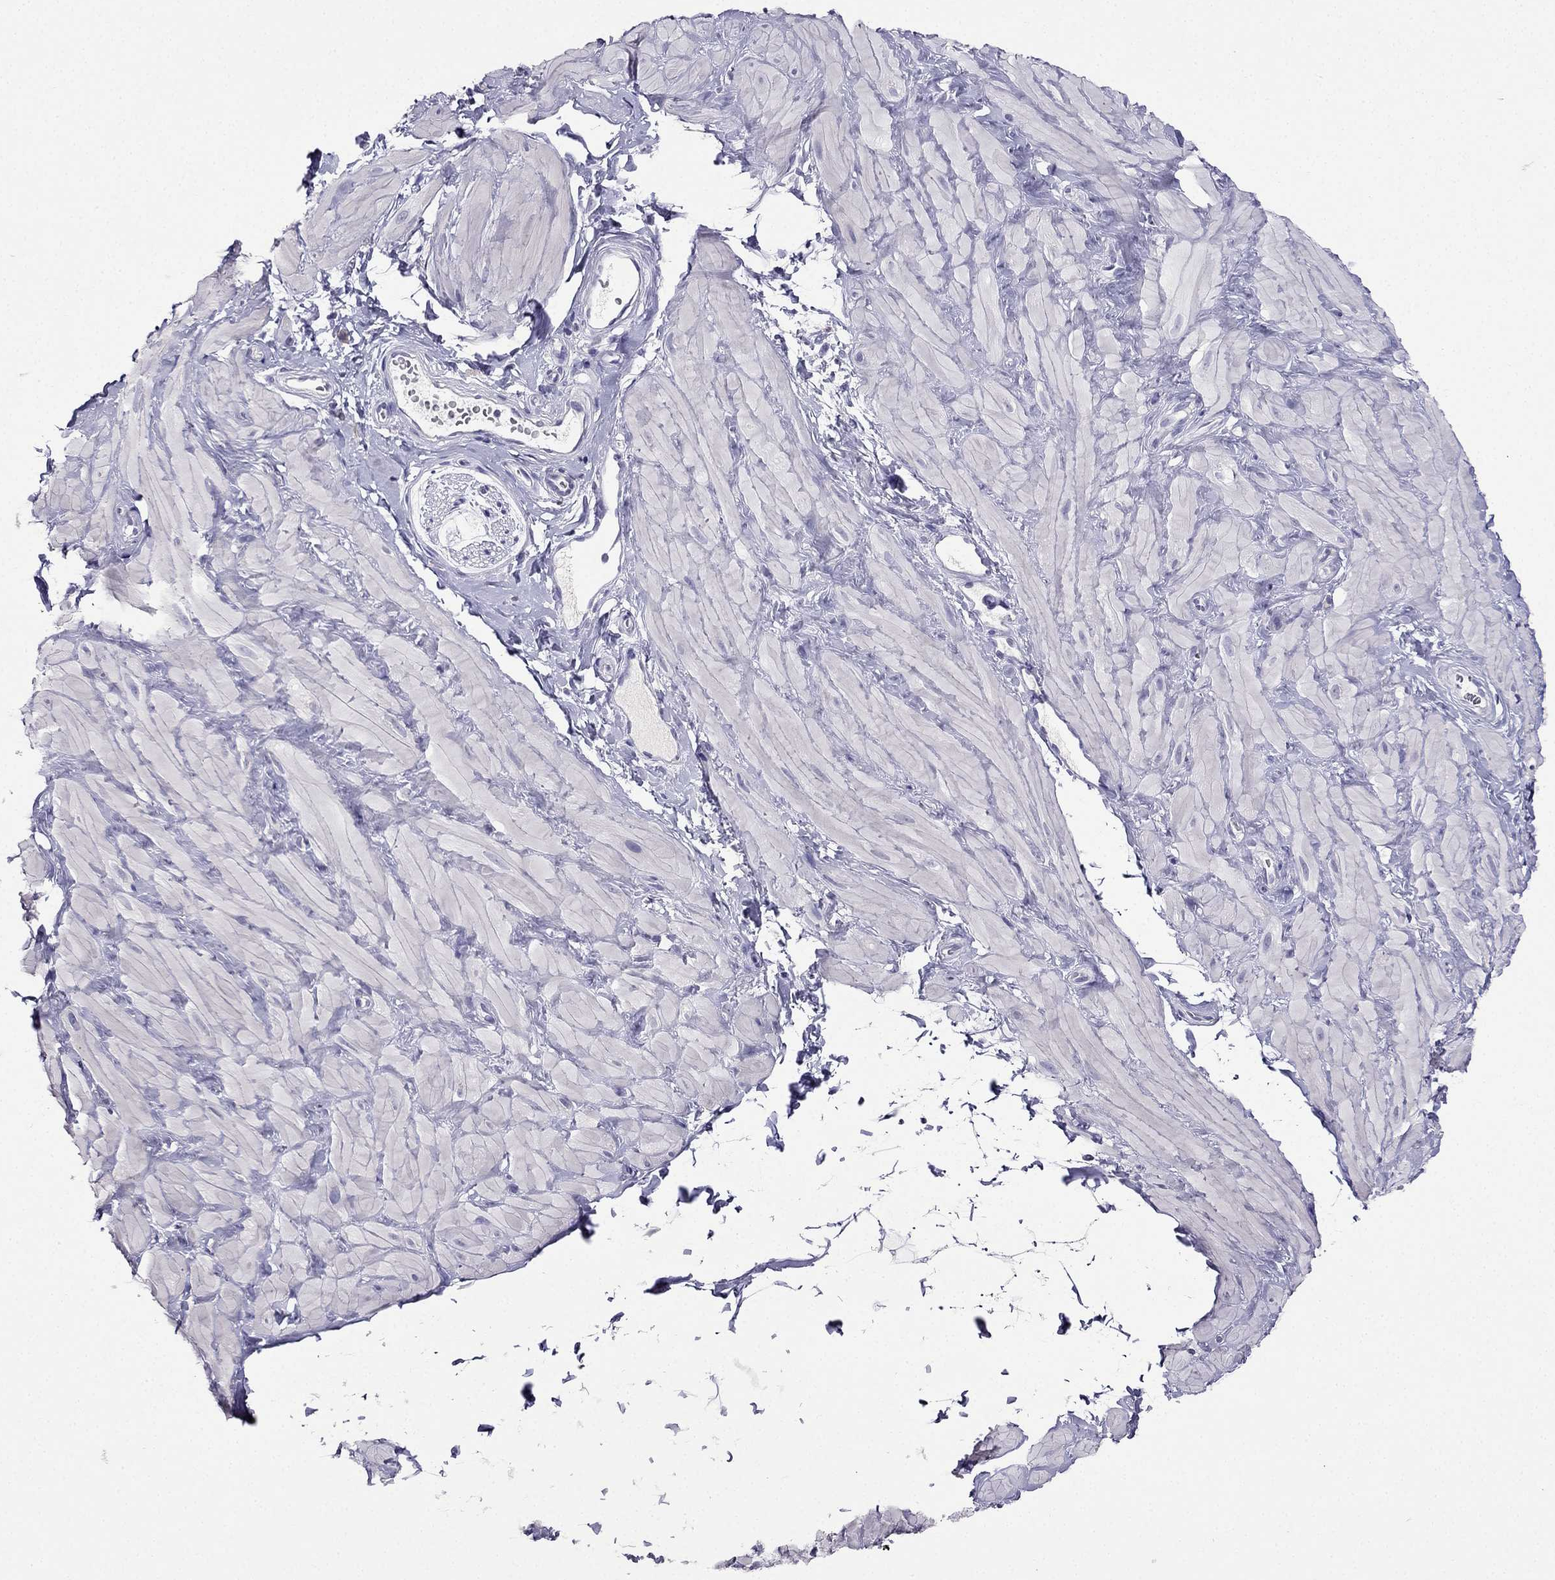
{"staining": {"intensity": "negative", "quantity": "none", "location": "none"}, "tissue": "adipose tissue", "cell_type": "Adipocytes", "image_type": "normal", "snomed": [{"axis": "morphology", "description": "Normal tissue, NOS"}, {"axis": "topography", "description": "Smooth muscle"}, {"axis": "topography", "description": "Peripheral nerve tissue"}], "caption": "Immunohistochemical staining of normal human adipose tissue demonstrates no significant staining in adipocytes.", "gene": "ARID3A", "patient": {"sex": "male", "age": 22}}